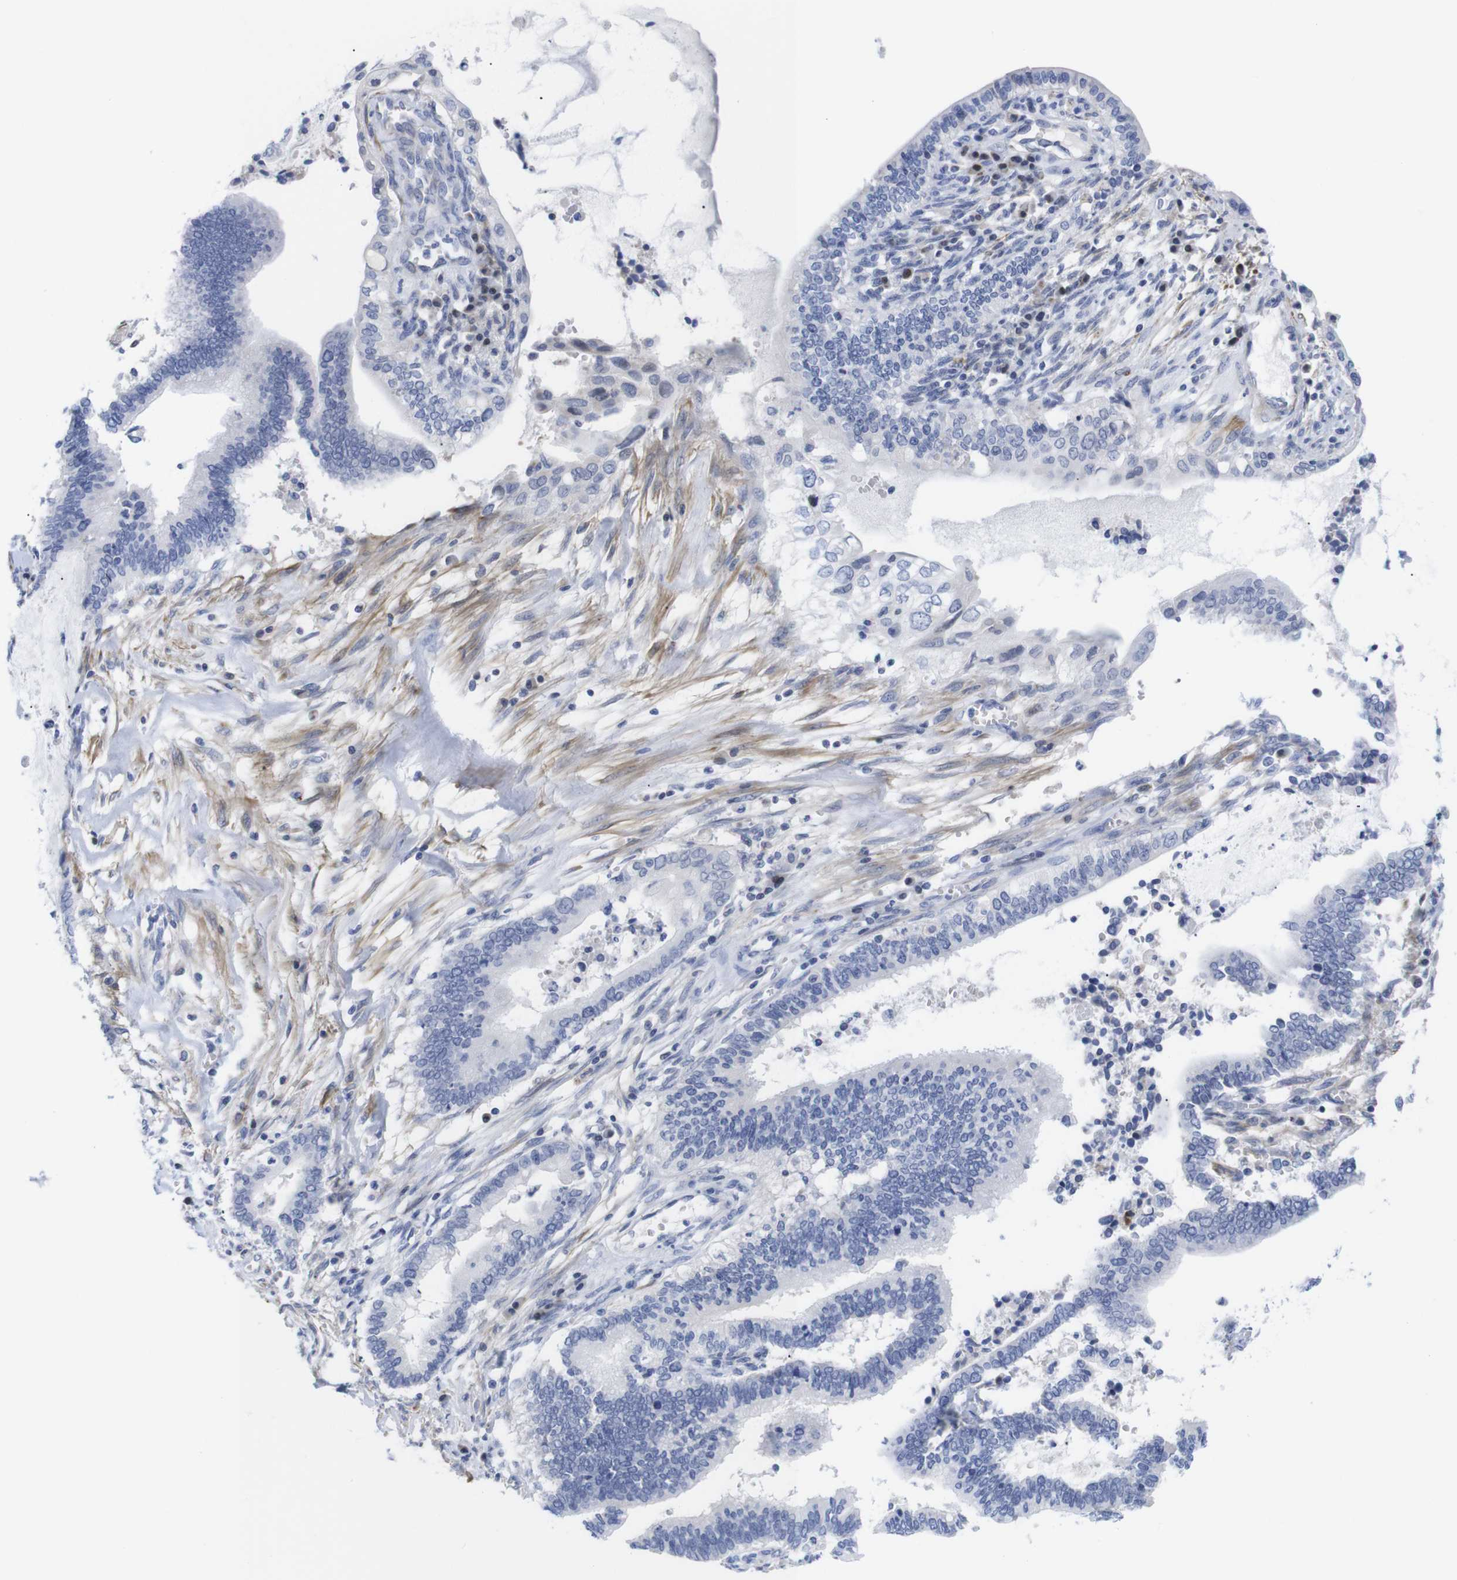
{"staining": {"intensity": "negative", "quantity": "none", "location": "none"}, "tissue": "cervical cancer", "cell_type": "Tumor cells", "image_type": "cancer", "snomed": [{"axis": "morphology", "description": "Adenocarcinoma, NOS"}, {"axis": "topography", "description": "Cervix"}], "caption": "The image reveals no significant expression in tumor cells of cervical adenocarcinoma. Brightfield microscopy of immunohistochemistry stained with DAB (brown) and hematoxylin (blue), captured at high magnification.", "gene": "LRRC55", "patient": {"sex": "female", "age": 44}}